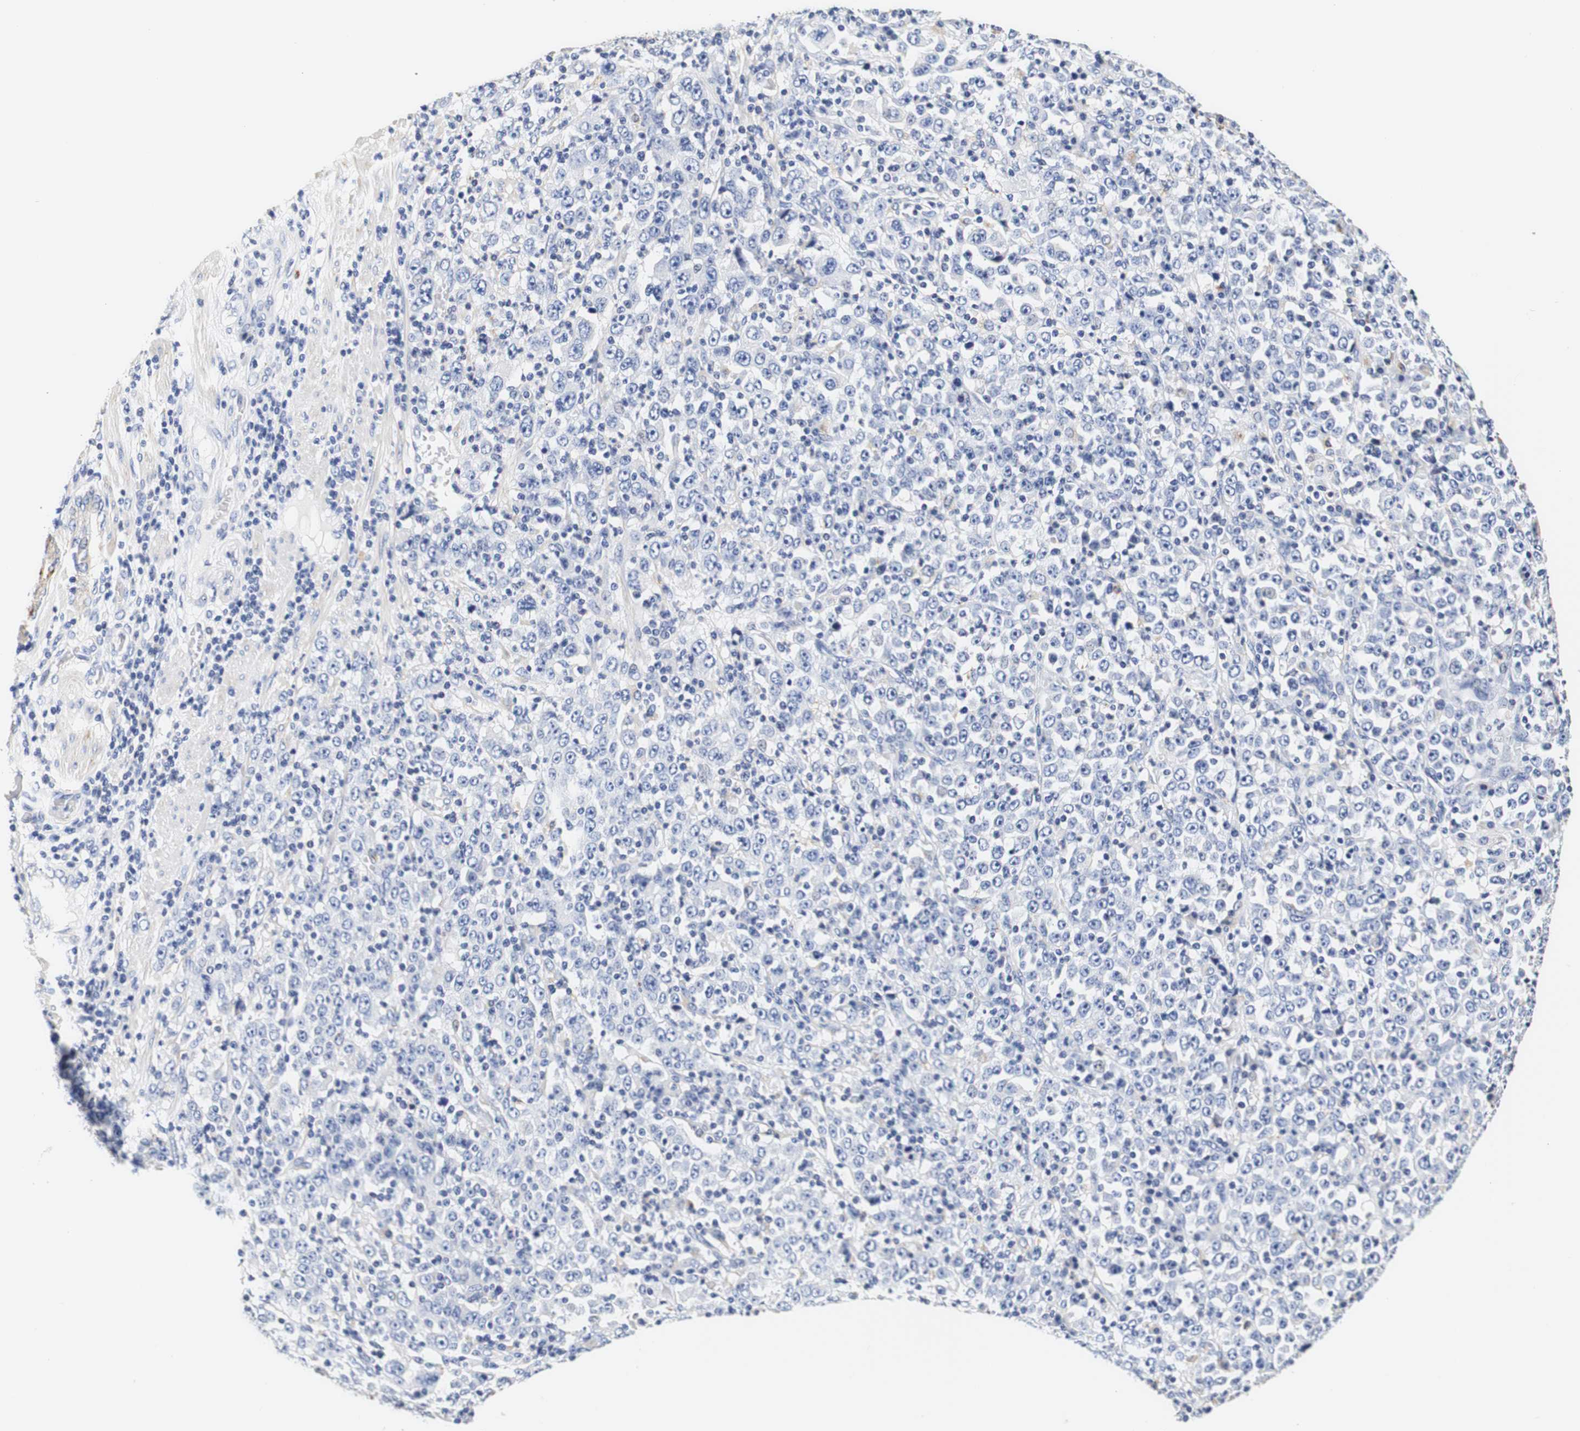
{"staining": {"intensity": "negative", "quantity": "none", "location": "none"}, "tissue": "stomach cancer", "cell_type": "Tumor cells", "image_type": "cancer", "snomed": [{"axis": "morphology", "description": "Normal tissue, NOS"}, {"axis": "morphology", "description": "Adenocarcinoma, NOS"}, {"axis": "topography", "description": "Stomach, upper"}, {"axis": "topography", "description": "Stomach"}], "caption": "Histopathology image shows no significant protein expression in tumor cells of stomach adenocarcinoma.", "gene": "CAMK4", "patient": {"sex": "male", "age": 59}}